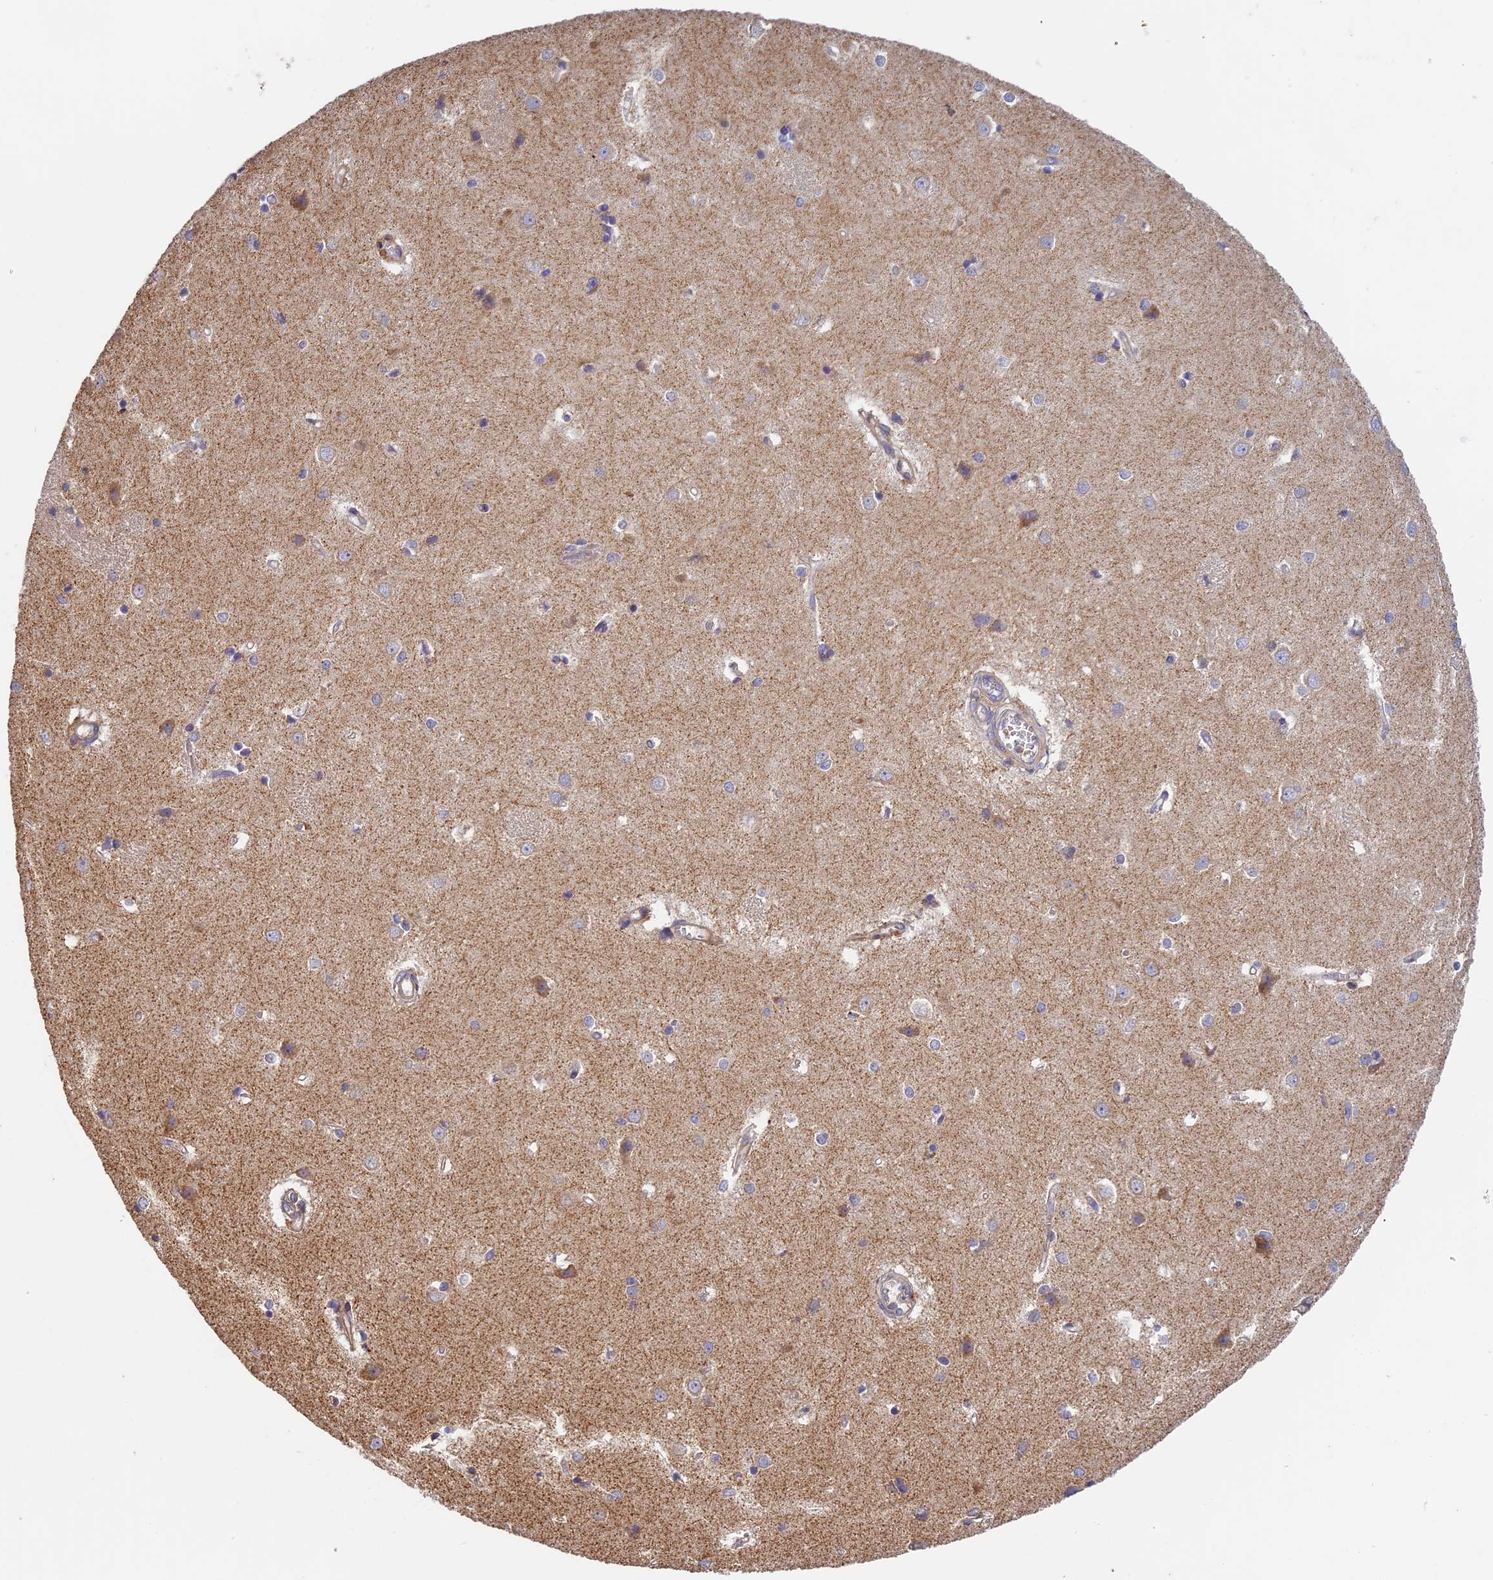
{"staining": {"intensity": "negative", "quantity": "none", "location": "none"}, "tissue": "caudate", "cell_type": "Glial cells", "image_type": "normal", "snomed": [{"axis": "morphology", "description": "Normal tissue, NOS"}, {"axis": "topography", "description": "Lateral ventricle wall"}], "caption": "Glial cells are negative for protein expression in unremarkable human caudate. (DAB immunohistochemistry (IHC) with hematoxylin counter stain).", "gene": "EDAR", "patient": {"sex": "male", "age": 37}}